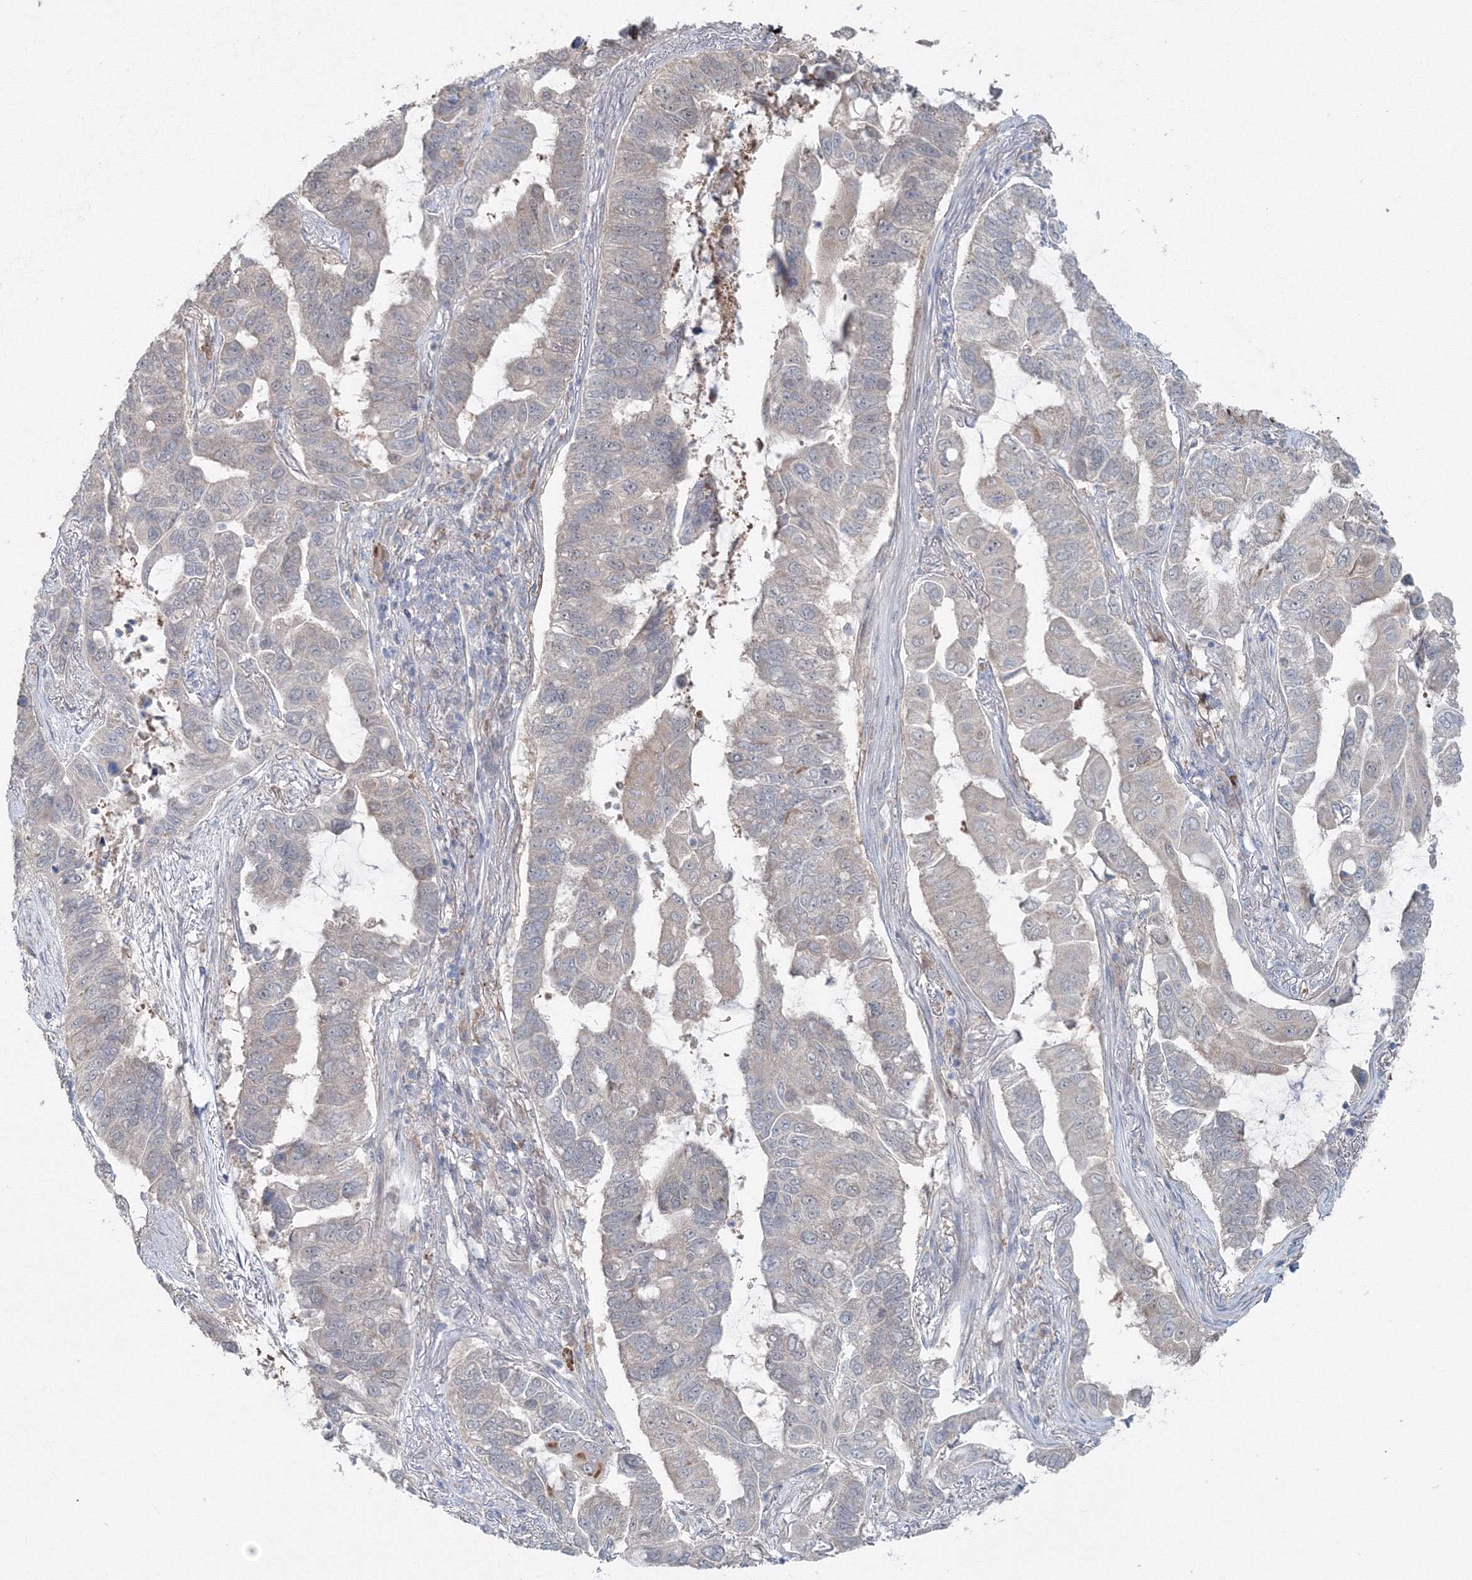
{"staining": {"intensity": "negative", "quantity": "none", "location": "none"}, "tissue": "lung cancer", "cell_type": "Tumor cells", "image_type": "cancer", "snomed": [{"axis": "morphology", "description": "Adenocarcinoma, NOS"}, {"axis": "topography", "description": "Lung"}], "caption": "Lung cancer stained for a protein using immunohistochemistry (IHC) displays no positivity tumor cells.", "gene": "MKRN2", "patient": {"sex": "male", "age": 64}}